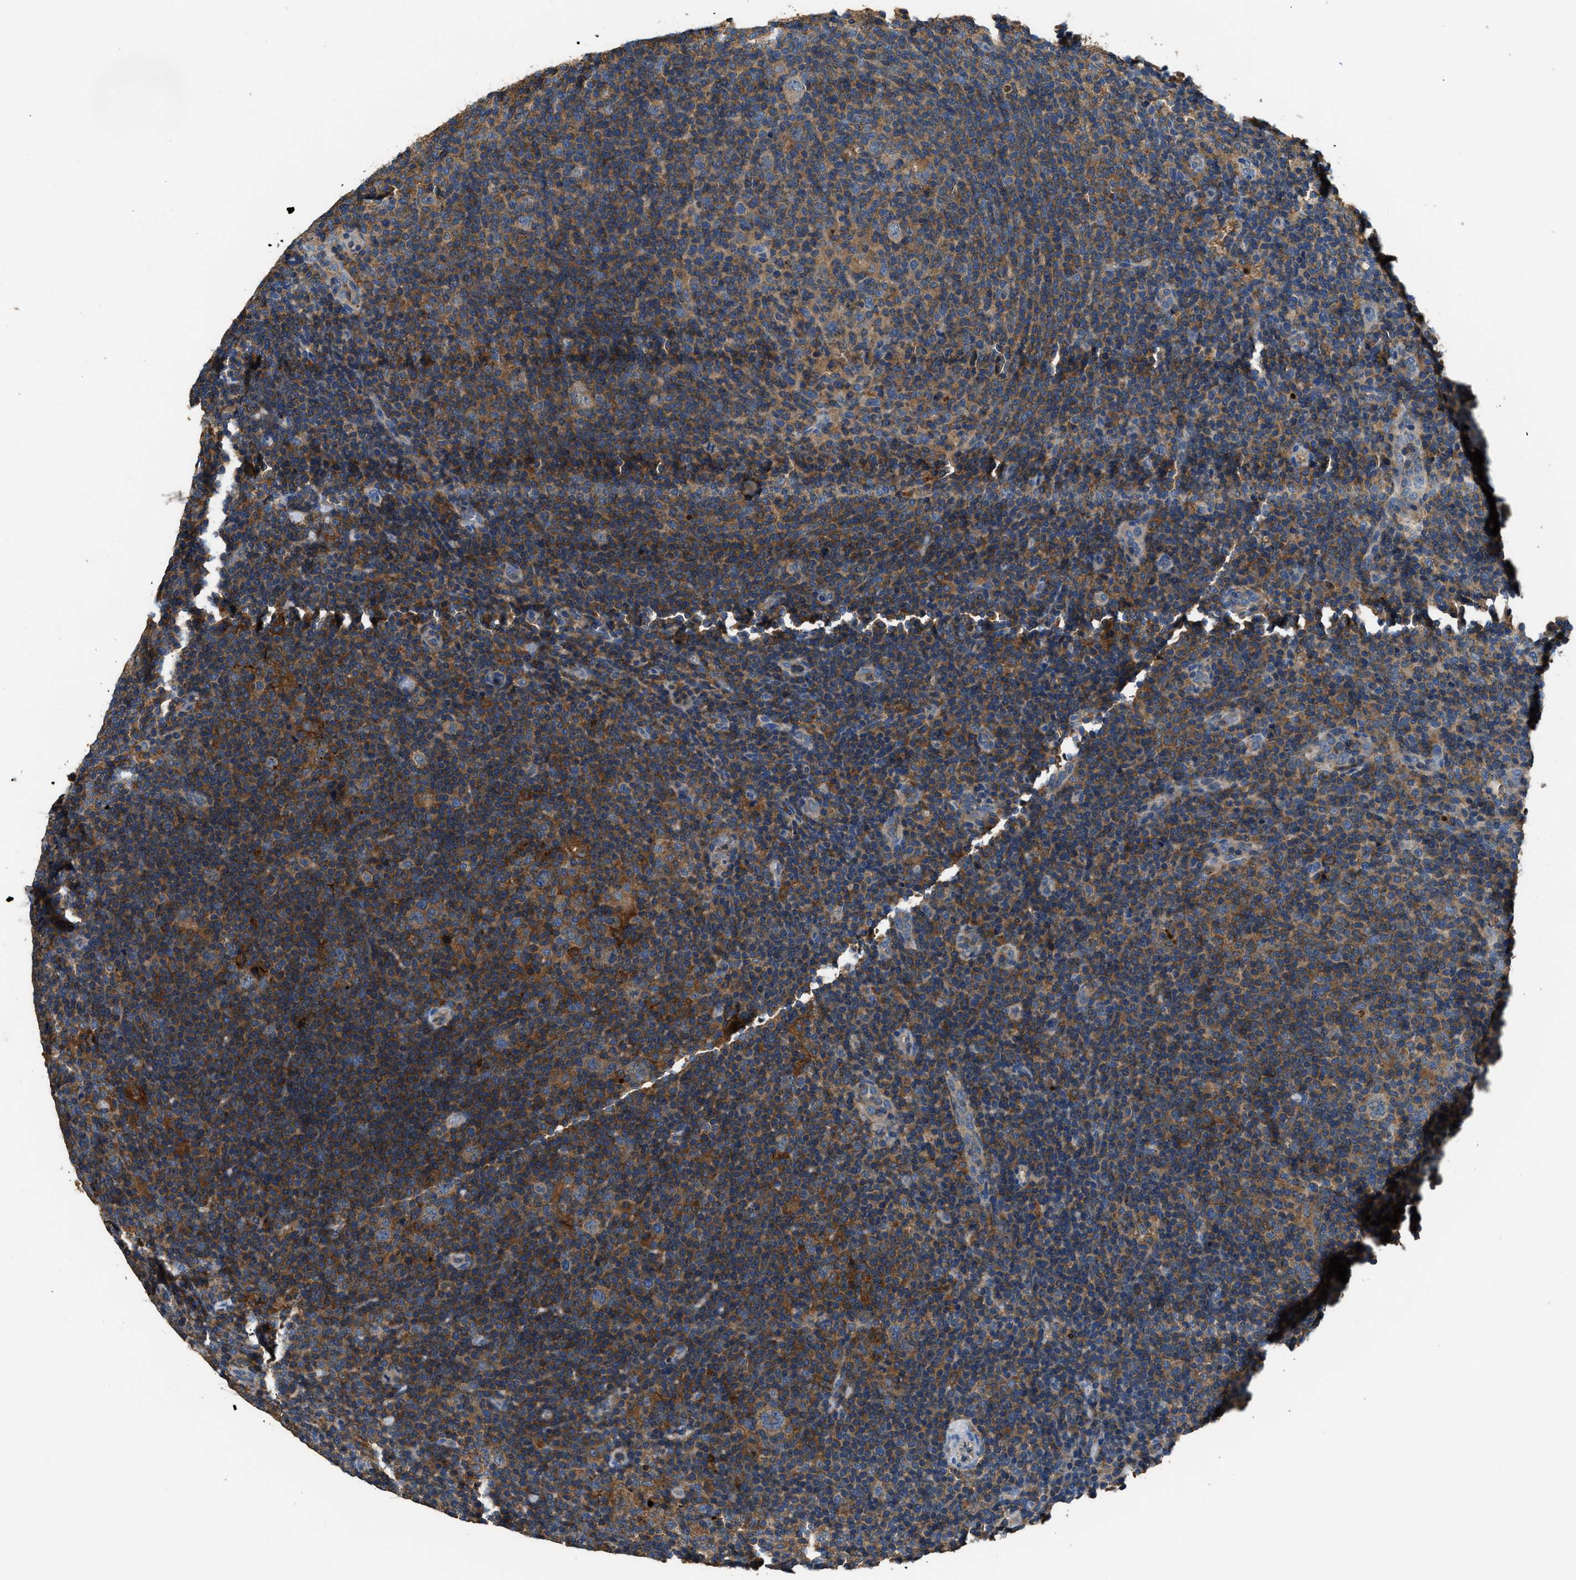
{"staining": {"intensity": "negative", "quantity": "none", "location": "none"}, "tissue": "lymphoma", "cell_type": "Tumor cells", "image_type": "cancer", "snomed": [{"axis": "morphology", "description": "Hodgkin's disease, NOS"}, {"axis": "topography", "description": "Lymph node"}], "caption": "IHC photomicrograph of lymphoma stained for a protein (brown), which reveals no expression in tumor cells. (Stains: DAB IHC with hematoxylin counter stain, Microscopy: brightfield microscopy at high magnification).", "gene": "BLOC1S1", "patient": {"sex": "female", "age": 57}}